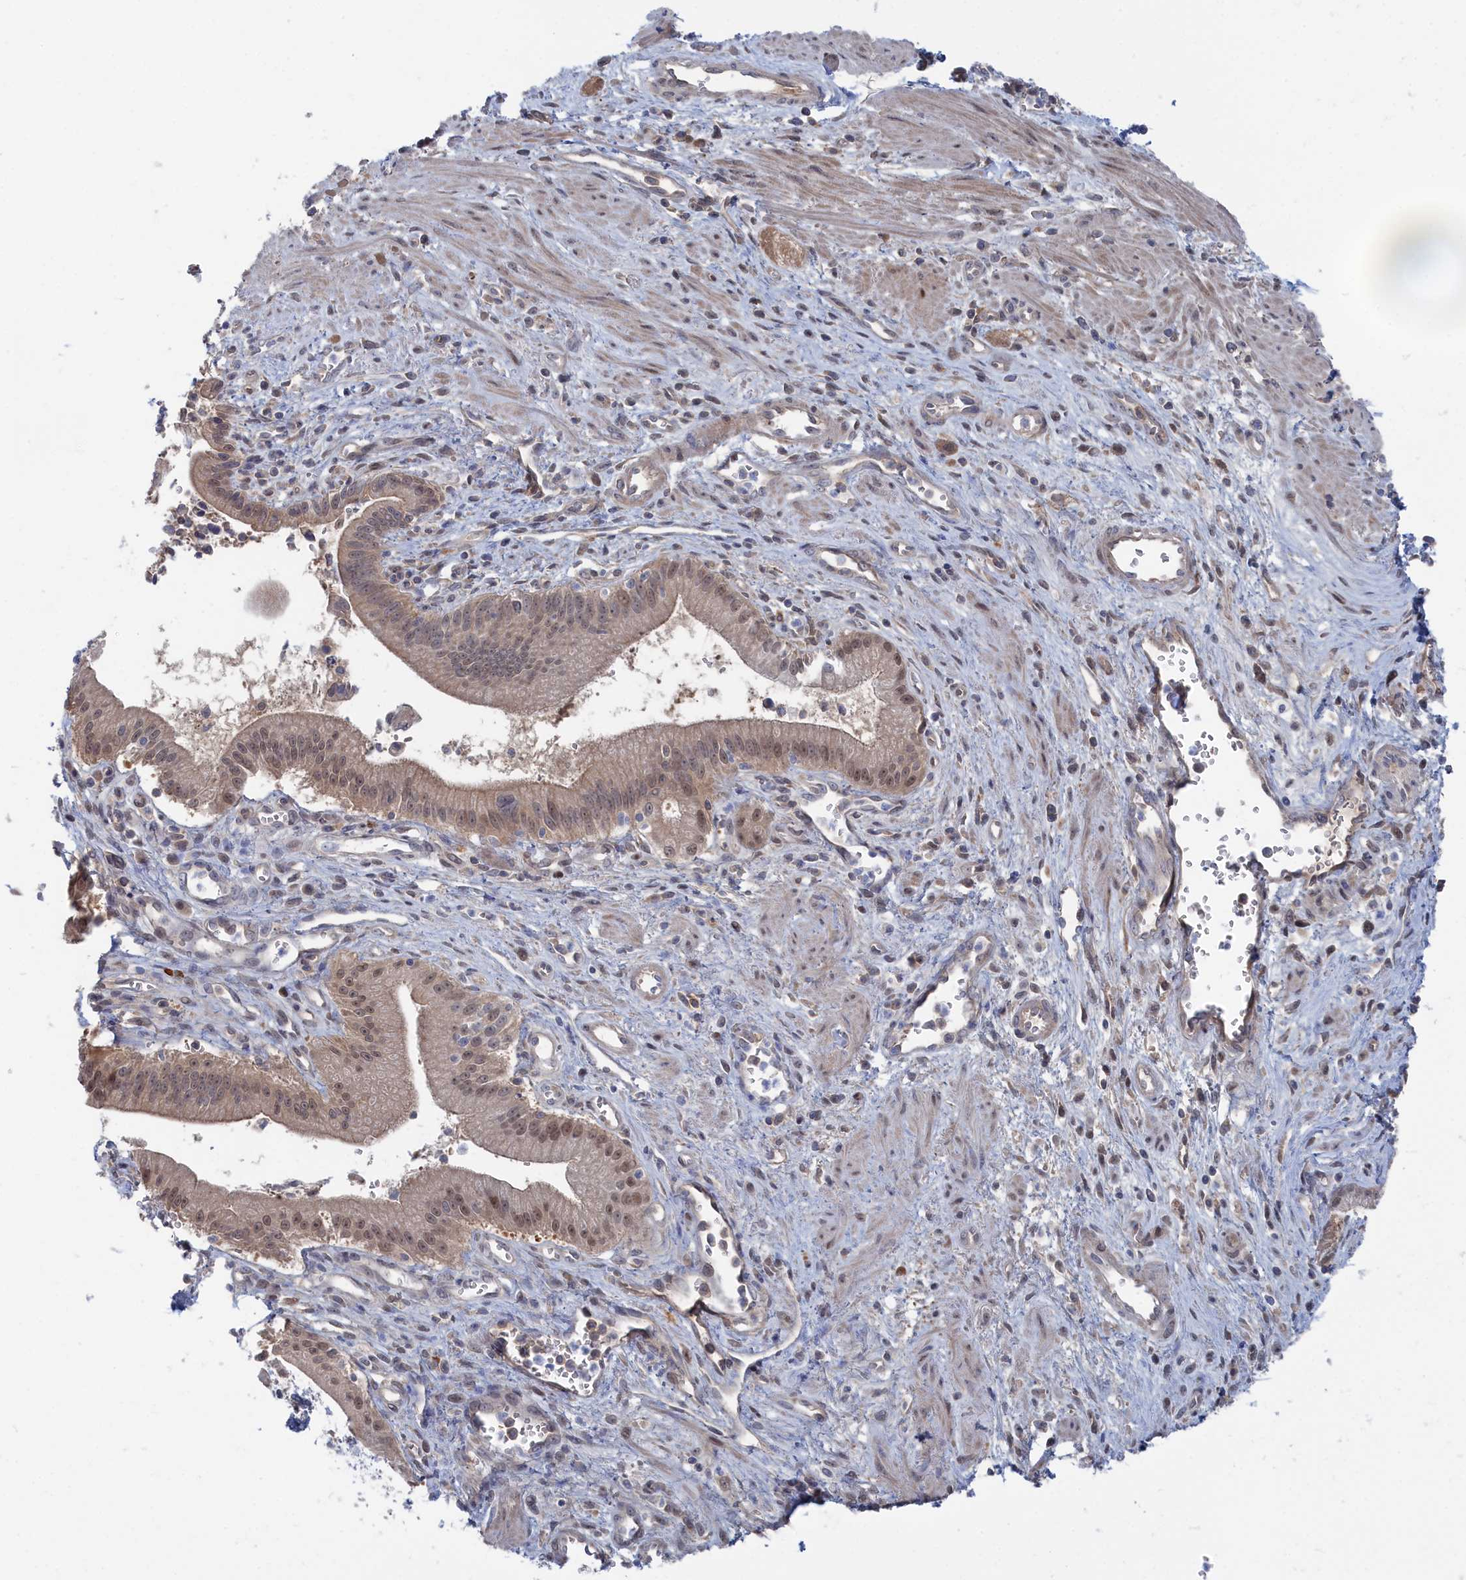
{"staining": {"intensity": "weak", "quantity": ">75%", "location": "nuclear"}, "tissue": "pancreatic cancer", "cell_type": "Tumor cells", "image_type": "cancer", "snomed": [{"axis": "morphology", "description": "Adenocarcinoma, NOS"}, {"axis": "topography", "description": "Pancreas"}], "caption": "Human adenocarcinoma (pancreatic) stained for a protein (brown) exhibits weak nuclear positive expression in about >75% of tumor cells.", "gene": "IRGQ", "patient": {"sex": "male", "age": 78}}